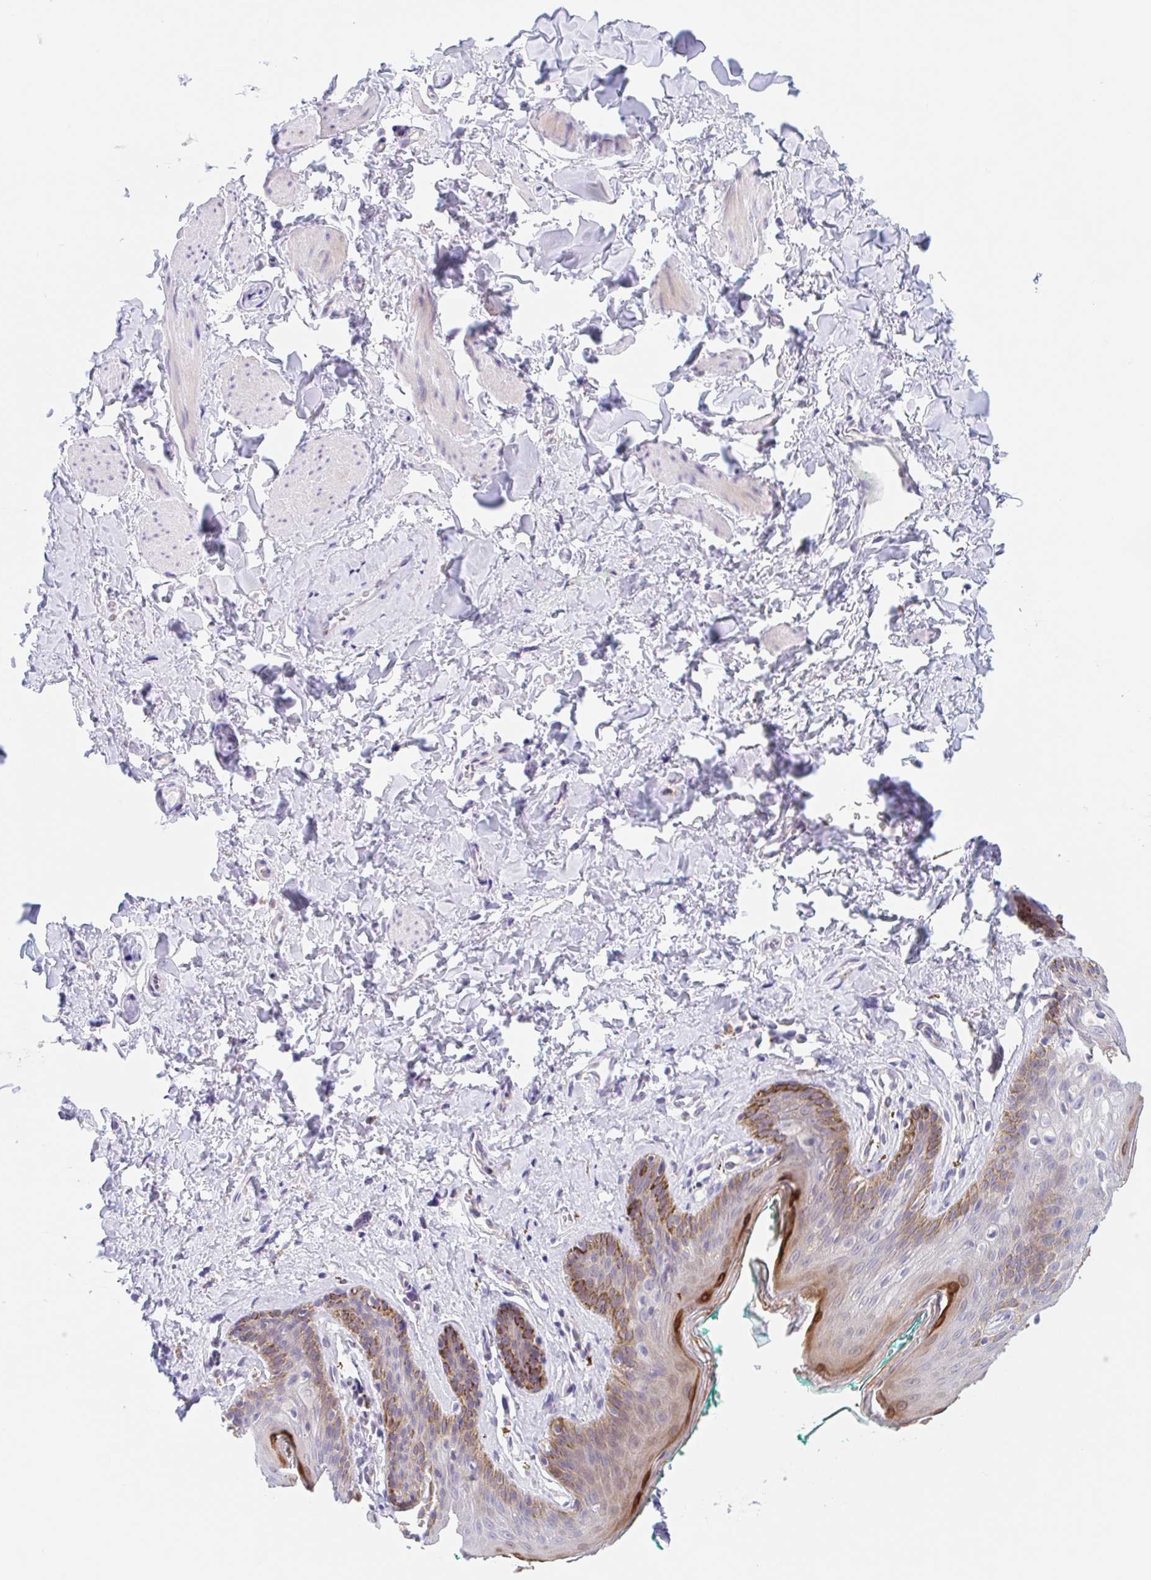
{"staining": {"intensity": "strong", "quantity": "<25%", "location": "cytoplasmic/membranous"}, "tissue": "skin", "cell_type": "Epidermal cells", "image_type": "normal", "snomed": [{"axis": "morphology", "description": "Normal tissue, NOS"}, {"axis": "topography", "description": "Vulva"}, {"axis": "topography", "description": "Peripheral nerve tissue"}], "caption": "Immunohistochemistry (IHC) staining of unremarkable skin, which demonstrates medium levels of strong cytoplasmic/membranous expression in approximately <25% of epidermal cells indicating strong cytoplasmic/membranous protein positivity. The staining was performed using DAB (3,3'-diaminobenzidine) (brown) for protein detection and nuclei were counterstained in hematoxylin (blue).", "gene": "TMEM86A", "patient": {"sex": "female", "age": 66}}